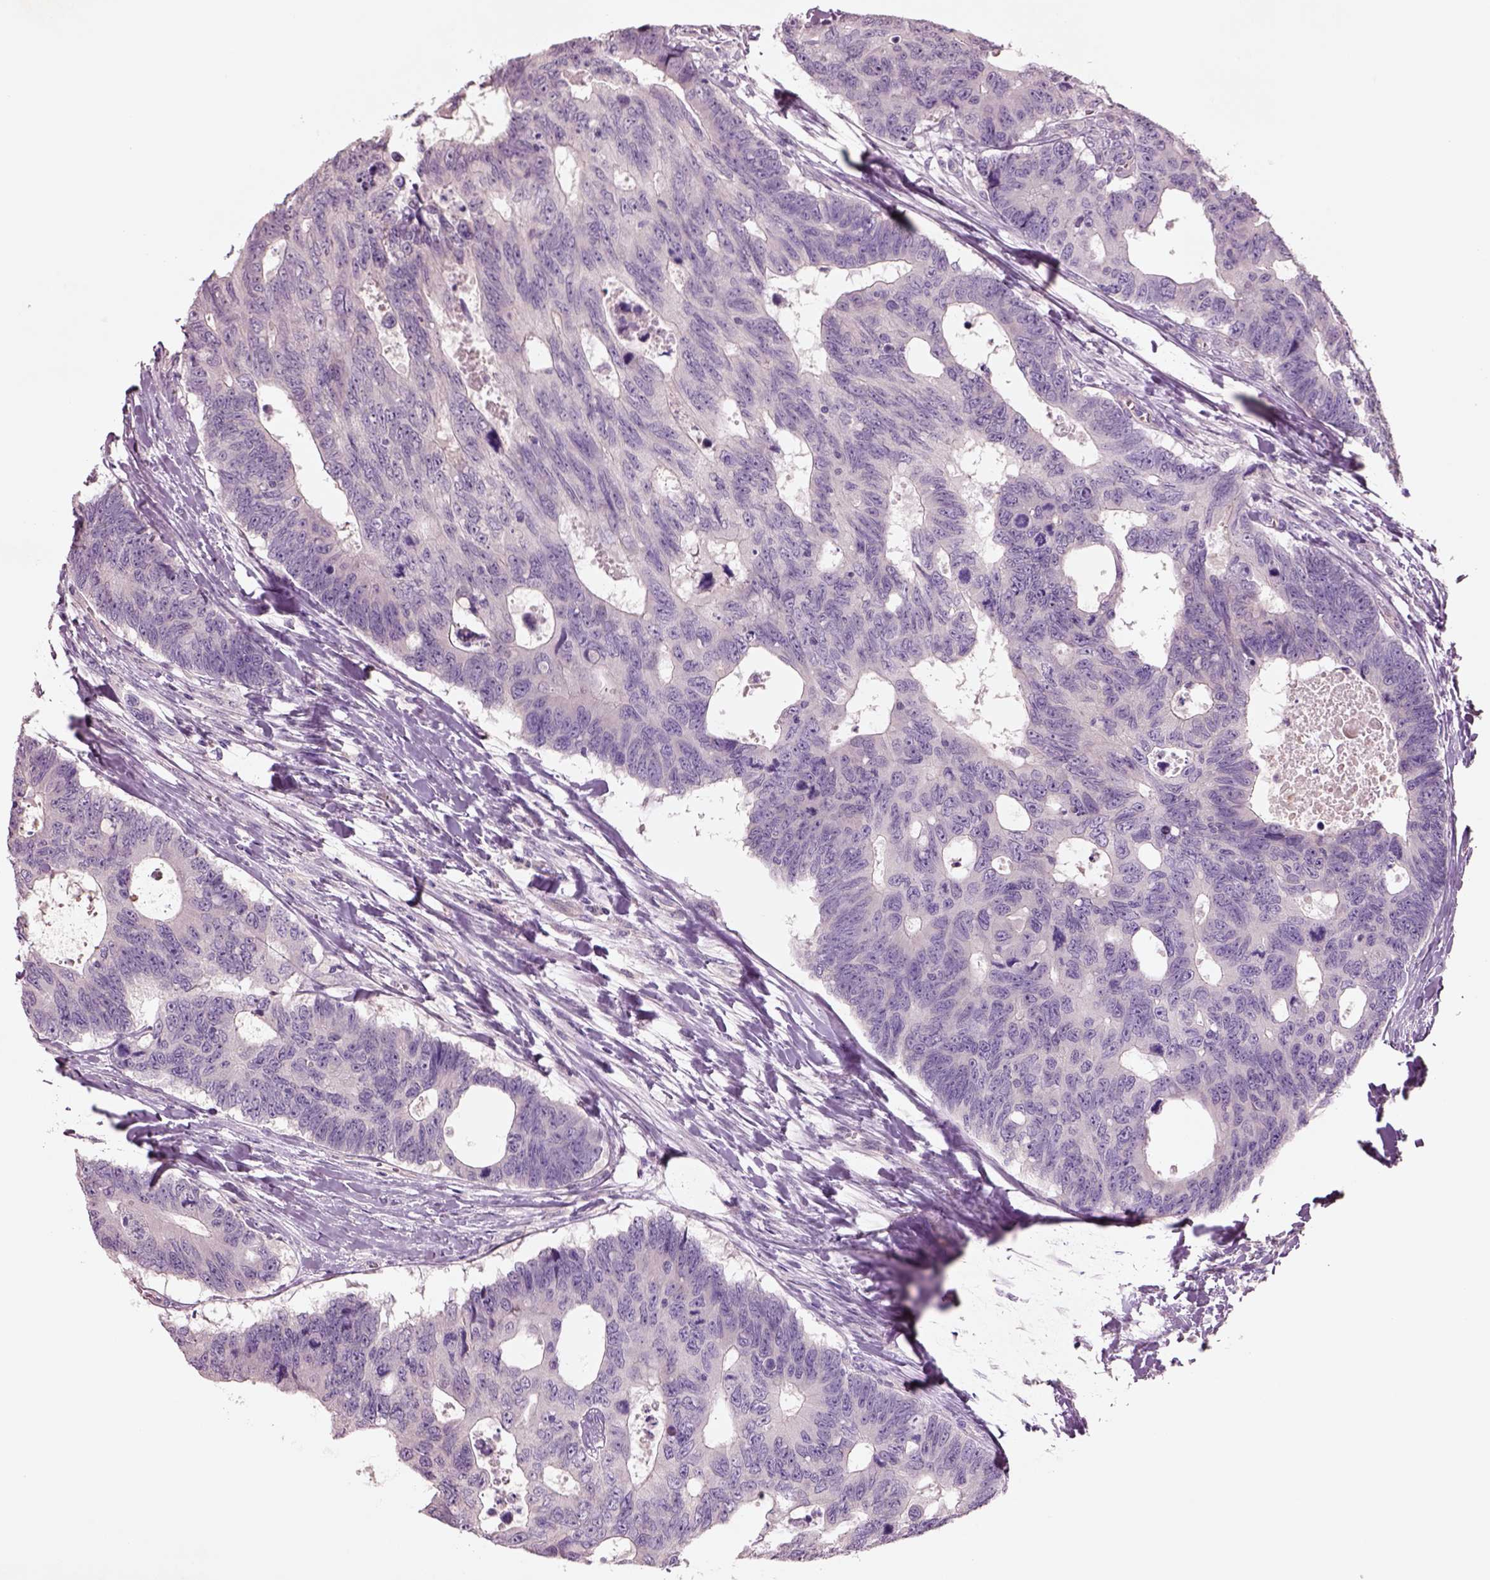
{"staining": {"intensity": "negative", "quantity": "none", "location": "none"}, "tissue": "colorectal cancer", "cell_type": "Tumor cells", "image_type": "cancer", "snomed": [{"axis": "morphology", "description": "Adenocarcinoma, NOS"}, {"axis": "topography", "description": "Colon"}], "caption": "Immunohistochemistry histopathology image of neoplastic tissue: adenocarcinoma (colorectal) stained with DAB reveals no significant protein staining in tumor cells. The staining is performed using DAB (3,3'-diaminobenzidine) brown chromogen with nuclei counter-stained in using hematoxylin.", "gene": "DUOXA2", "patient": {"sex": "female", "age": 77}}